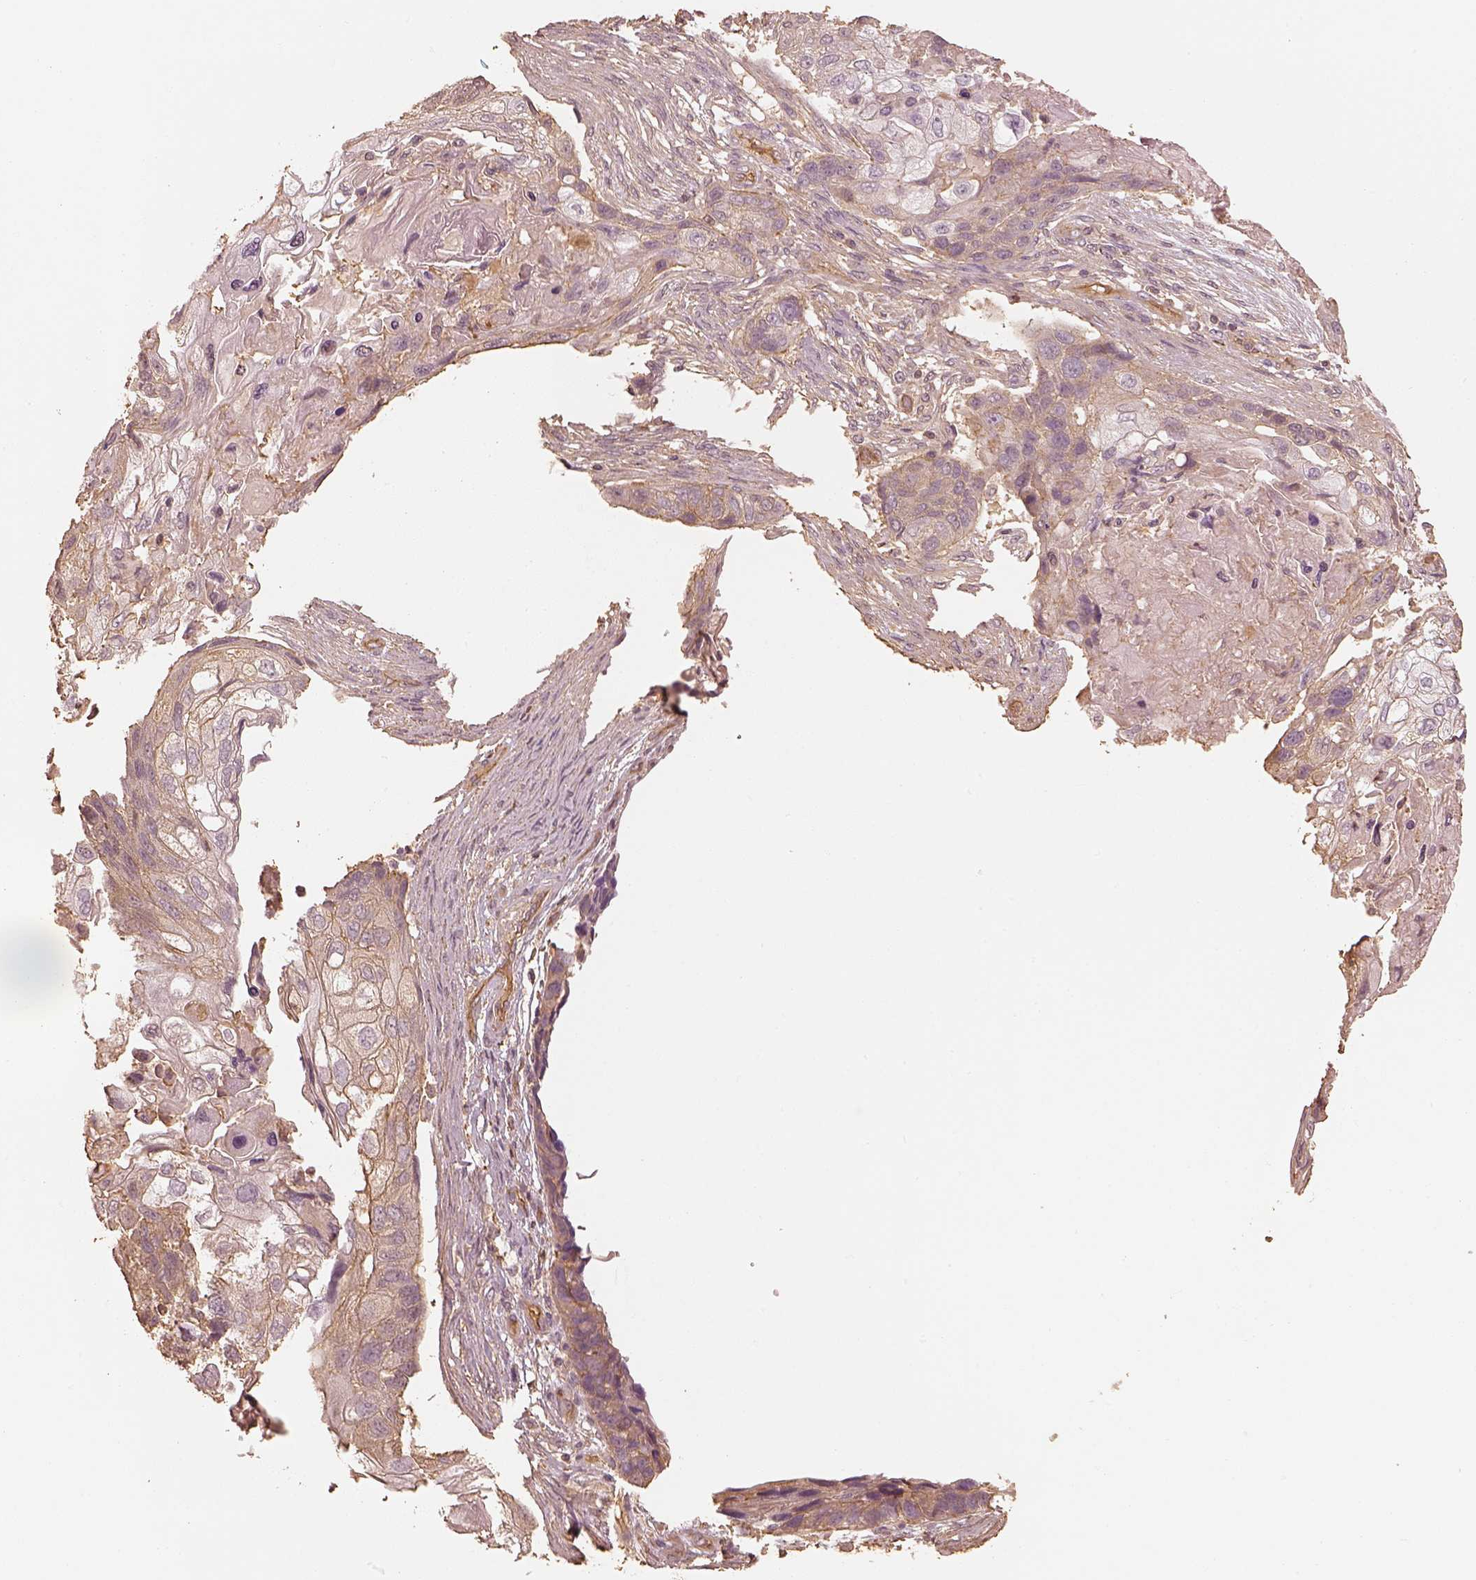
{"staining": {"intensity": "moderate", "quantity": "25%-75%", "location": "cytoplasmic/membranous"}, "tissue": "lung cancer", "cell_type": "Tumor cells", "image_type": "cancer", "snomed": [{"axis": "morphology", "description": "Squamous cell carcinoma, NOS"}, {"axis": "topography", "description": "Lung"}], "caption": "Lung squamous cell carcinoma stained with a brown dye displays moderate cytoplasmic/membranous positive staining in about 25%-75% of tumor cells.", "gene": "WDR7", "patient": {"sex": "male", "age": 69}}